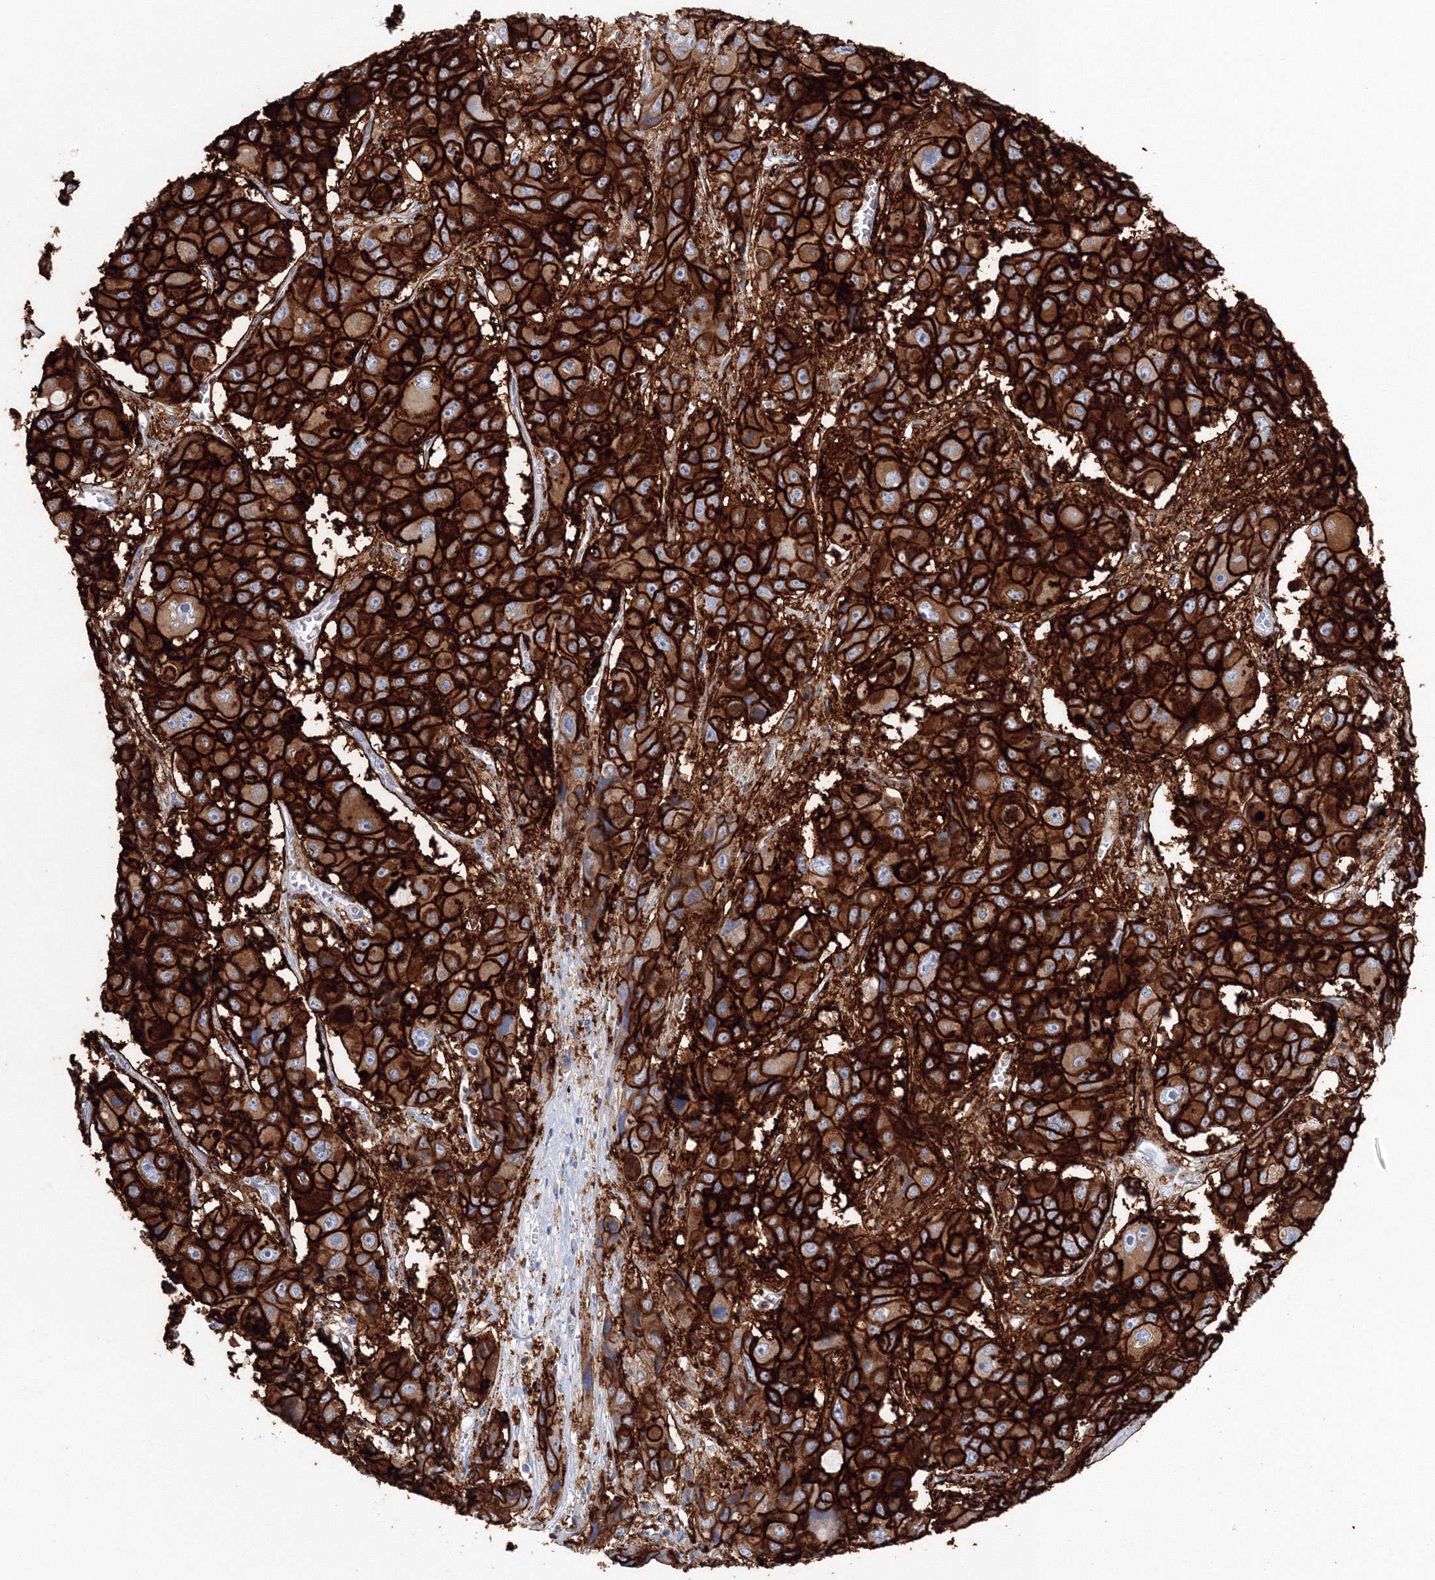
{"staining": {"intensity": "strong", "quantity": ">75%", "location": "cytoplasmic/membranous"}, "tissue": "liver cancer", "cell_type": "Tumor cells", "image_type": "cancer", "snomed": [{"axis": "morphology", "description": "Cholangiocarcinoma"}, {"axis": "topography", "description": "Liver"}], "caption": "Immunohistochemical staining of human liver cancer shows high levels of strong cytoplasmic/membranous protein positivity in about >75% of tumor cells.", "gene": "VSIG1", "patient": {"sex": "male", "age": 67}}